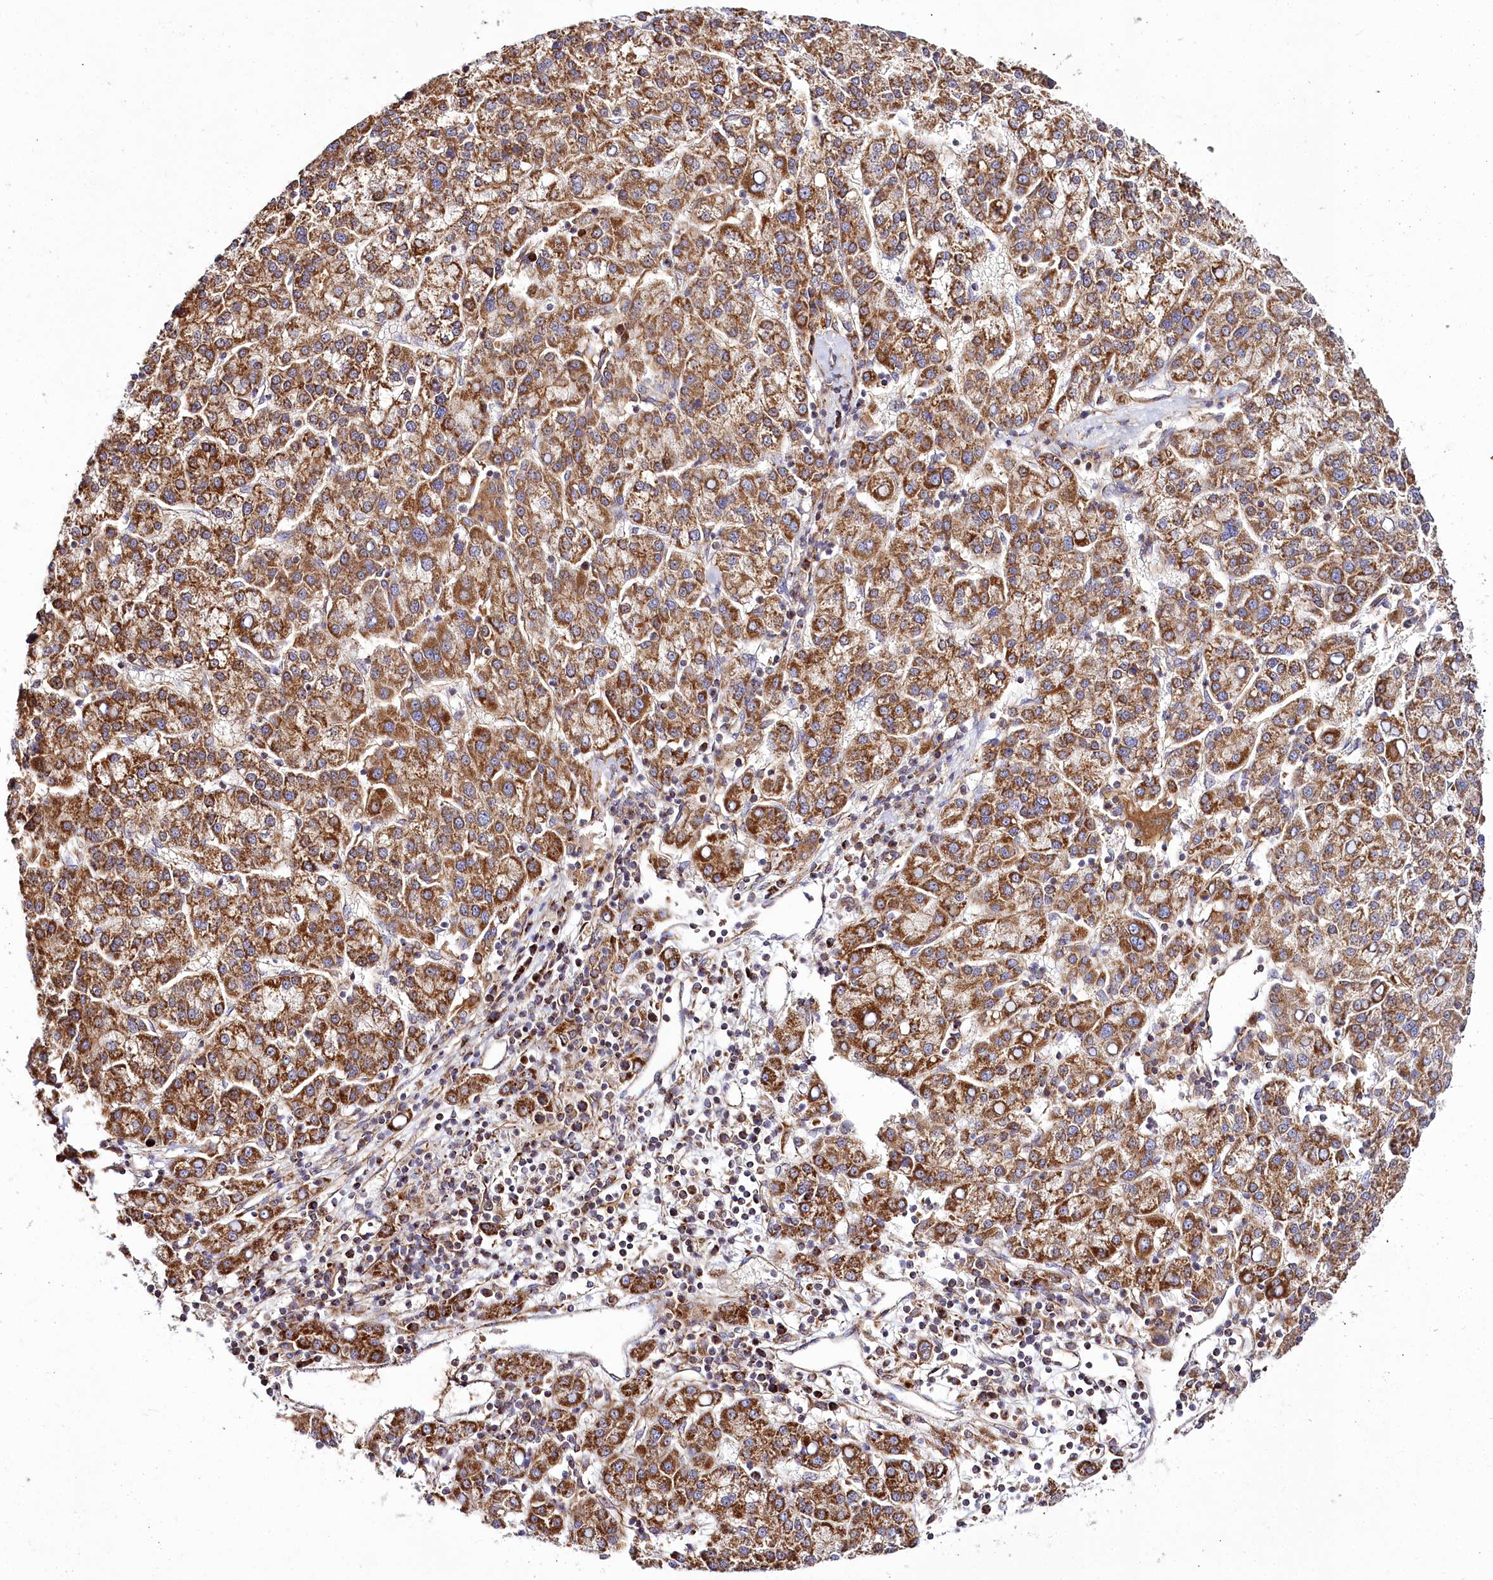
{"staining": {"intensity": "strong", "quantity": ">75%", "location": "cytoplasmic/membranous"}, "tissue": "liver cancer", "cell_type": "Tumor cells", "image_type": "cancer", "snomed": [{"axis": "morphology", "description": "Carcinoma, Hepatocellular, NOS"}, {"axis": "topography", "description": "Liver"}], "caption": "A high-resolution histopathology image shows immunohistochemistry staining of liver cancer, which exhibits strong cytoplasmic/membranous staining in about >75% of tumor cells. The staining is performed using DAB brown chromogen to label protein expression. The nuclei are counter-stained blue using hematoxylin.", "gene": "THUMPD3", "patient": {"sex": "female", "age": 58}}